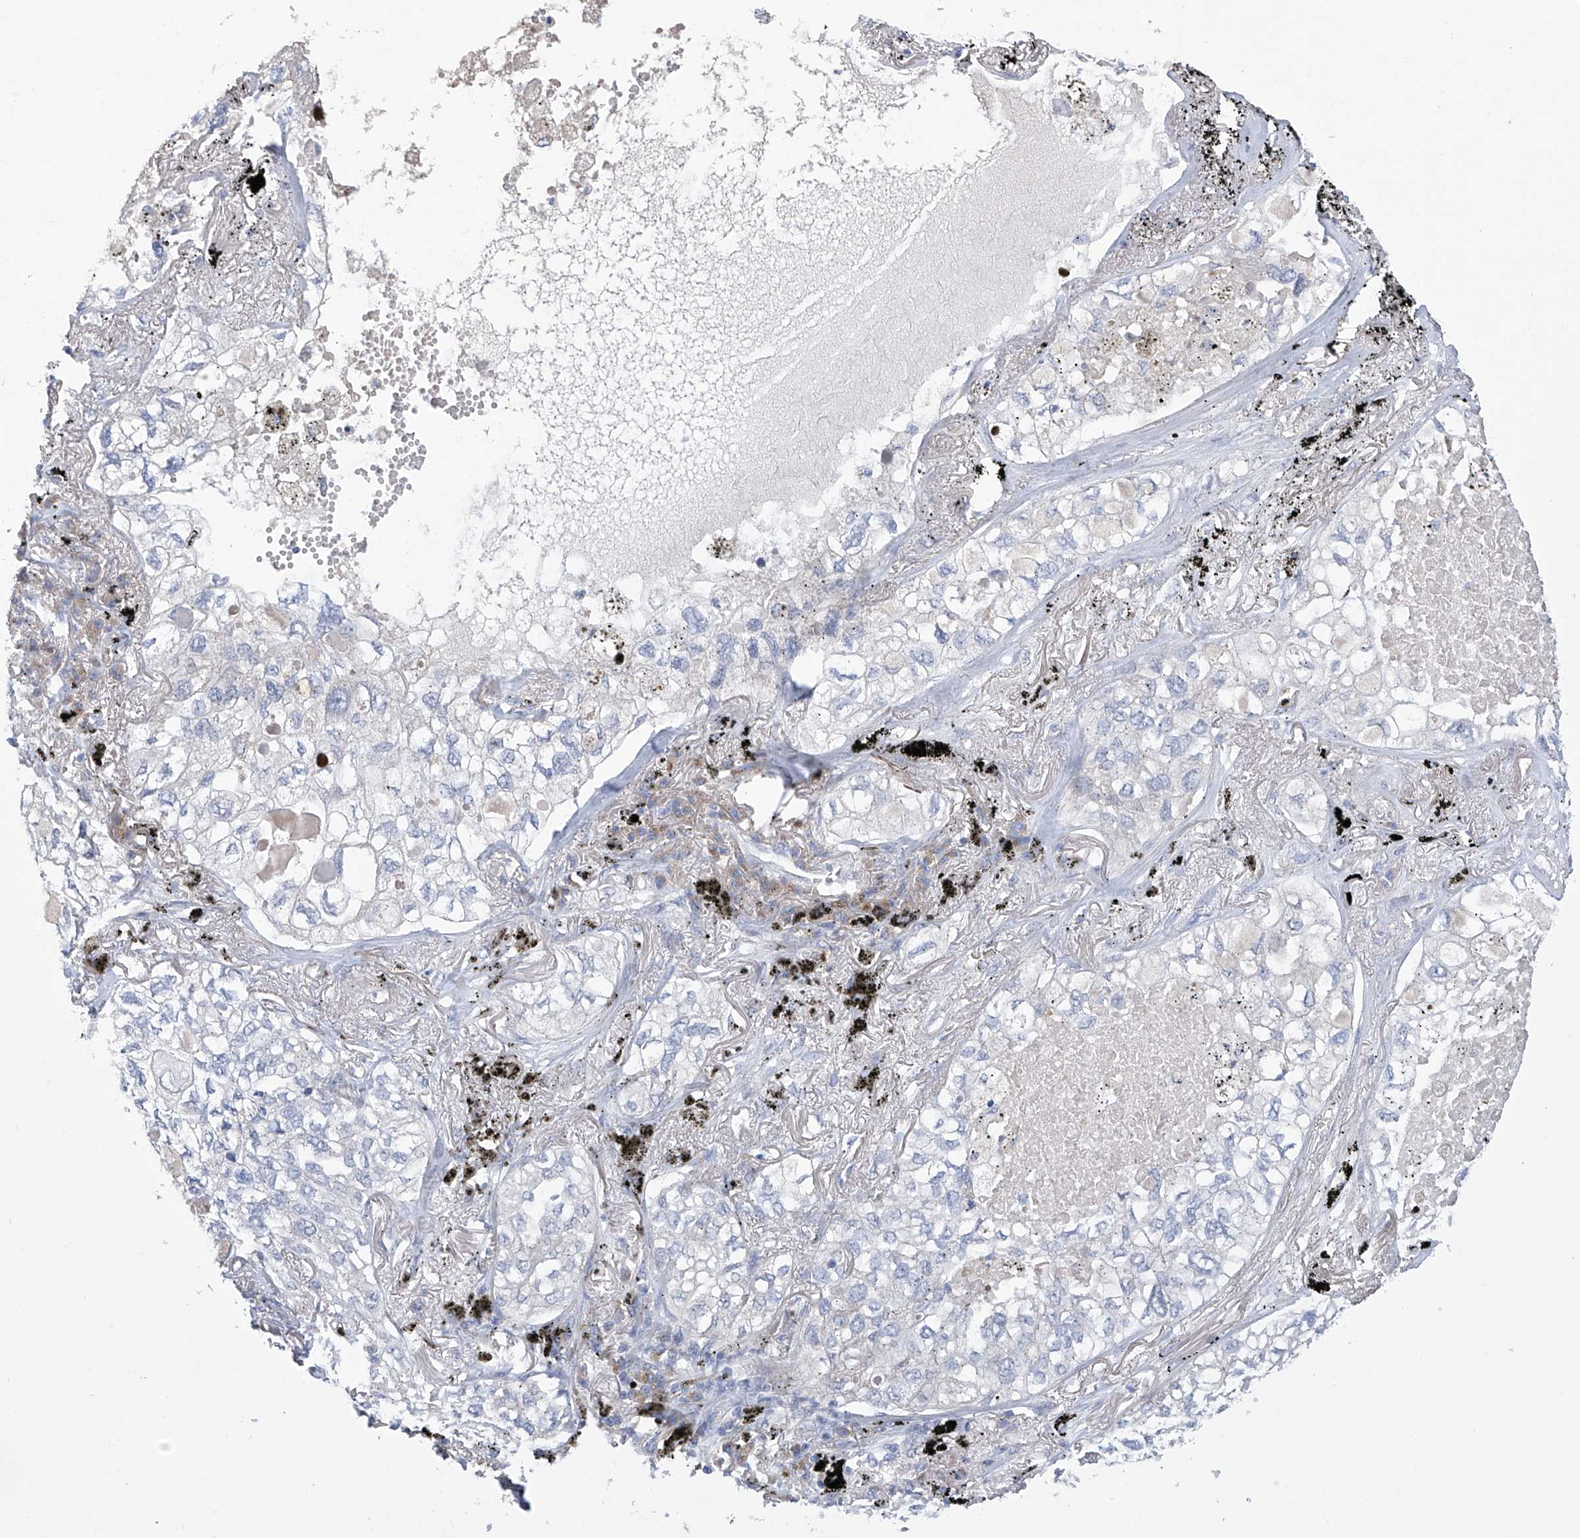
{"staining": {"intensity": "negative", "quantity": "none", "location": "none"}, "tissue": "lung cancer", "cell_type": "Tumor cells", "image_type": "cancer", "snomed": [{"axis": "morphology", "description": "Adenocarcinoma, NOS"}, {"axis": "topography", "description": "Lung"}], "caption": "This image is of lung cancer (adenocarcinoma) stained with immunohistochemistry to label a protein in brown with the nuclei are counter-stained blue. There is no positivity in tumor cells. (Brightfield microscopy of DAB (3,3'-diaminobenzidine) immunohistochemistry (IHC) at high magnification).", "gene": "SLCO4A1", "patient": {"sex": "male", "age": 65}}